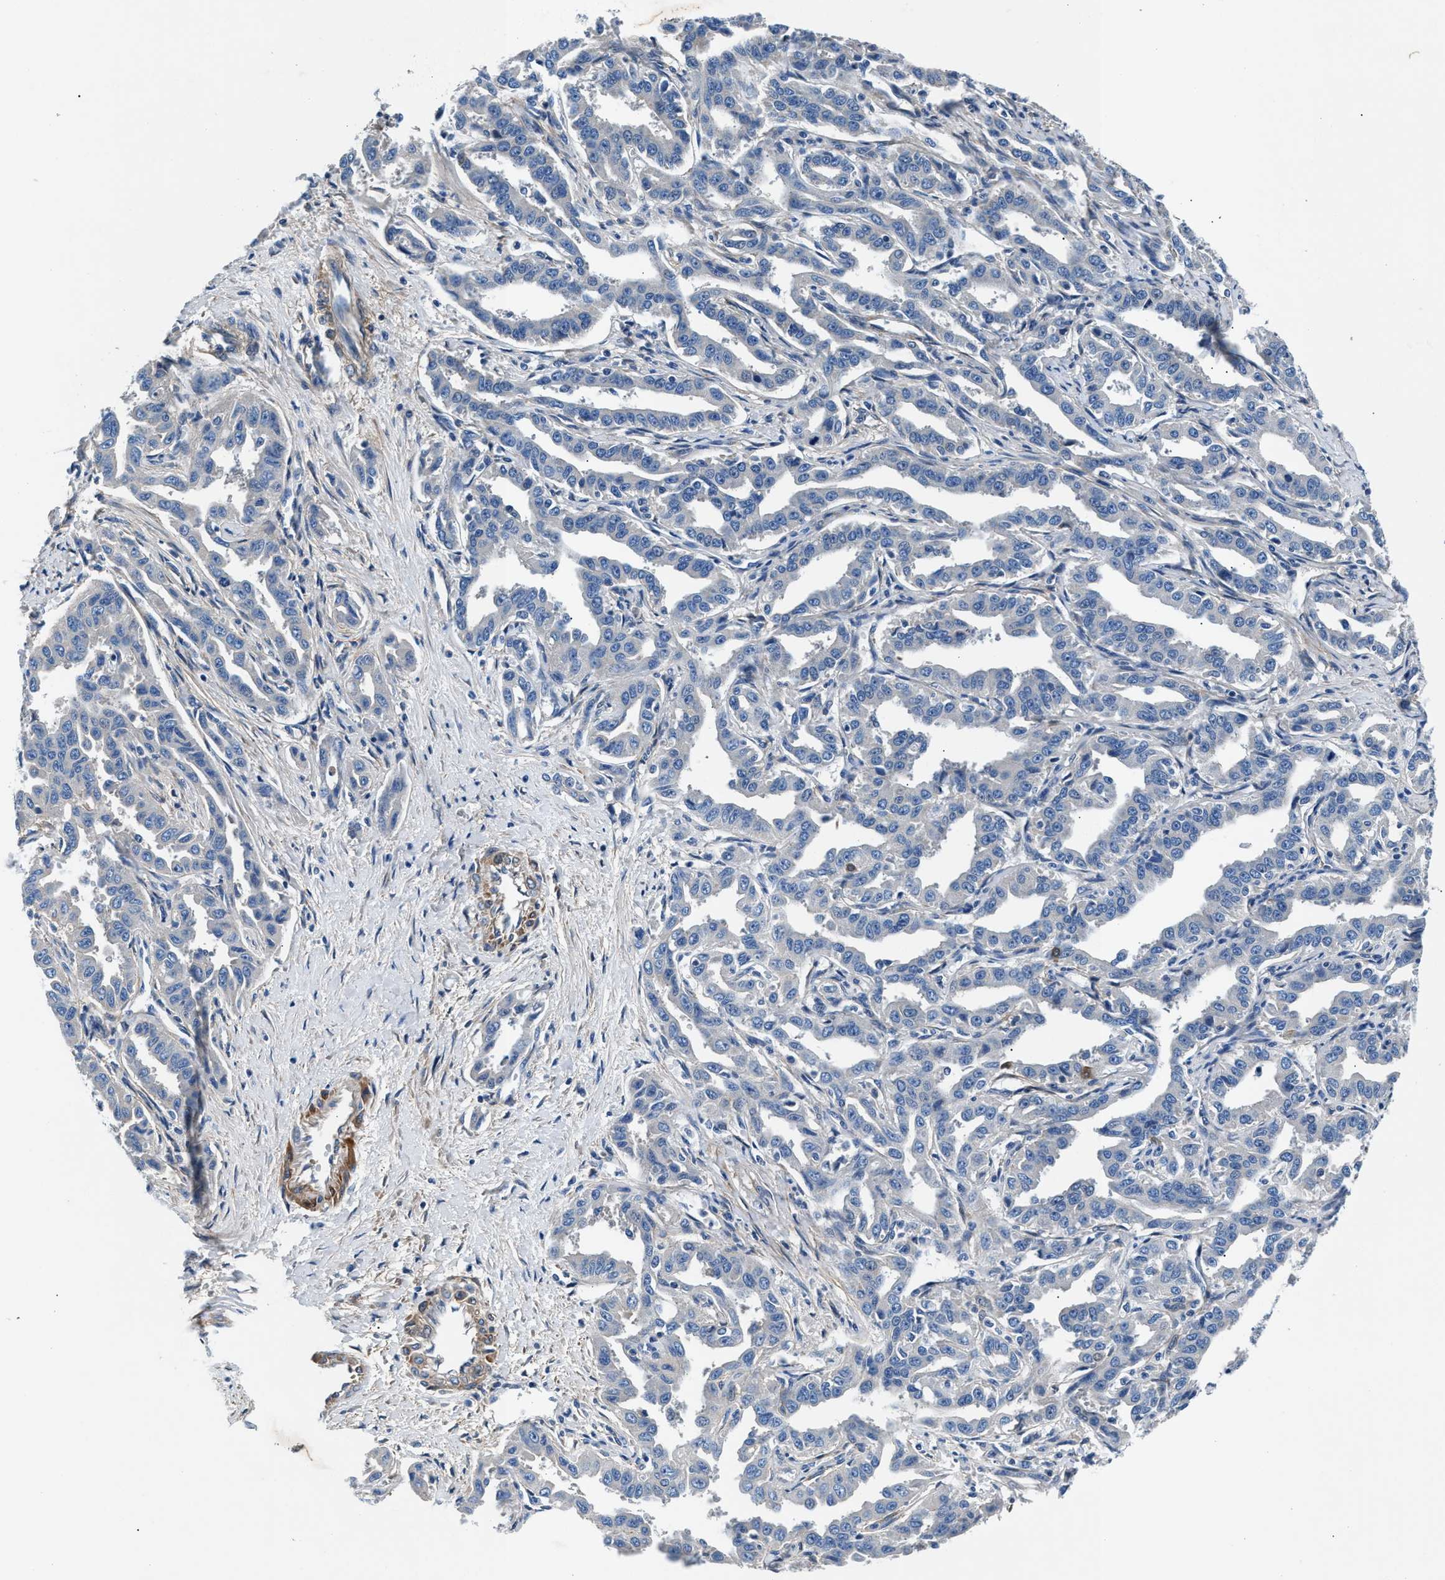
{"staining": {"intensity": "negative", "quantity": "none", "location": "none"}, "tissue": "liver cancer", "cell_type": "Tumor cells", "image_type": "cancer", "snomed": [{"axis": "morphology", "description": "Cholangiocarcinoma"}, {"axis": "topography", "description": "Liver"}], "caption": "There is no significant expression in tumor cells of cholangiocarcinoma (liver).", "gene": "CDRT4", "patient": {"sex": "male", "age": 59}}